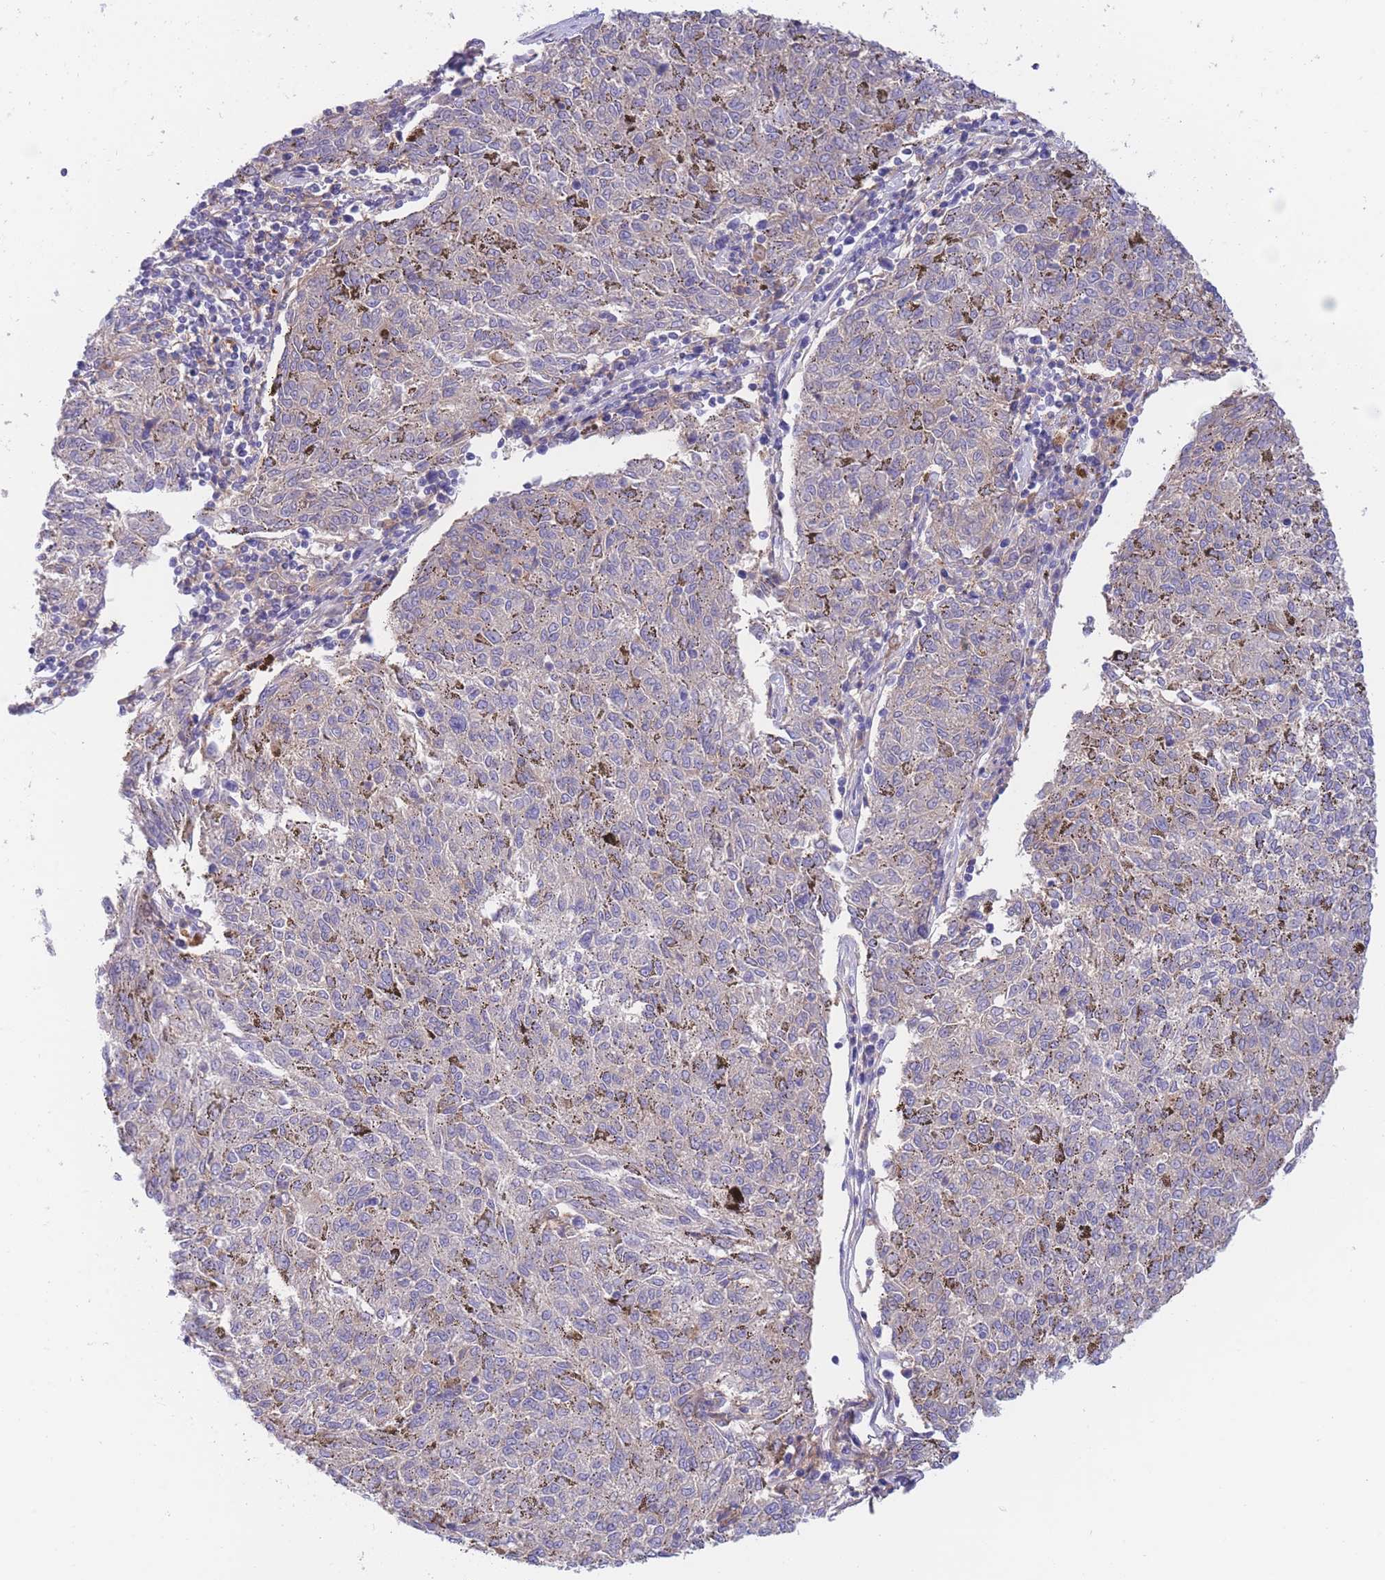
{"staining": {"intensity": "weak", "quantity": "<25%", "location": "cytoplasmic/membranous"}, "tissue": "melanoma", "cell_type": "Tumor cells", "image_type": "cancer", "snomed": [{"axis": "morphology", "description": "Malignant melanoma, NOS"}, {"axis": "topography", "description": "Skin"}], "caption": "Immunohistochemical staining of malignant melanoma shows no significant staining in tumor cells.", "gene": "PCDHB3", "patient": {"sex": "female", "age": 72}}